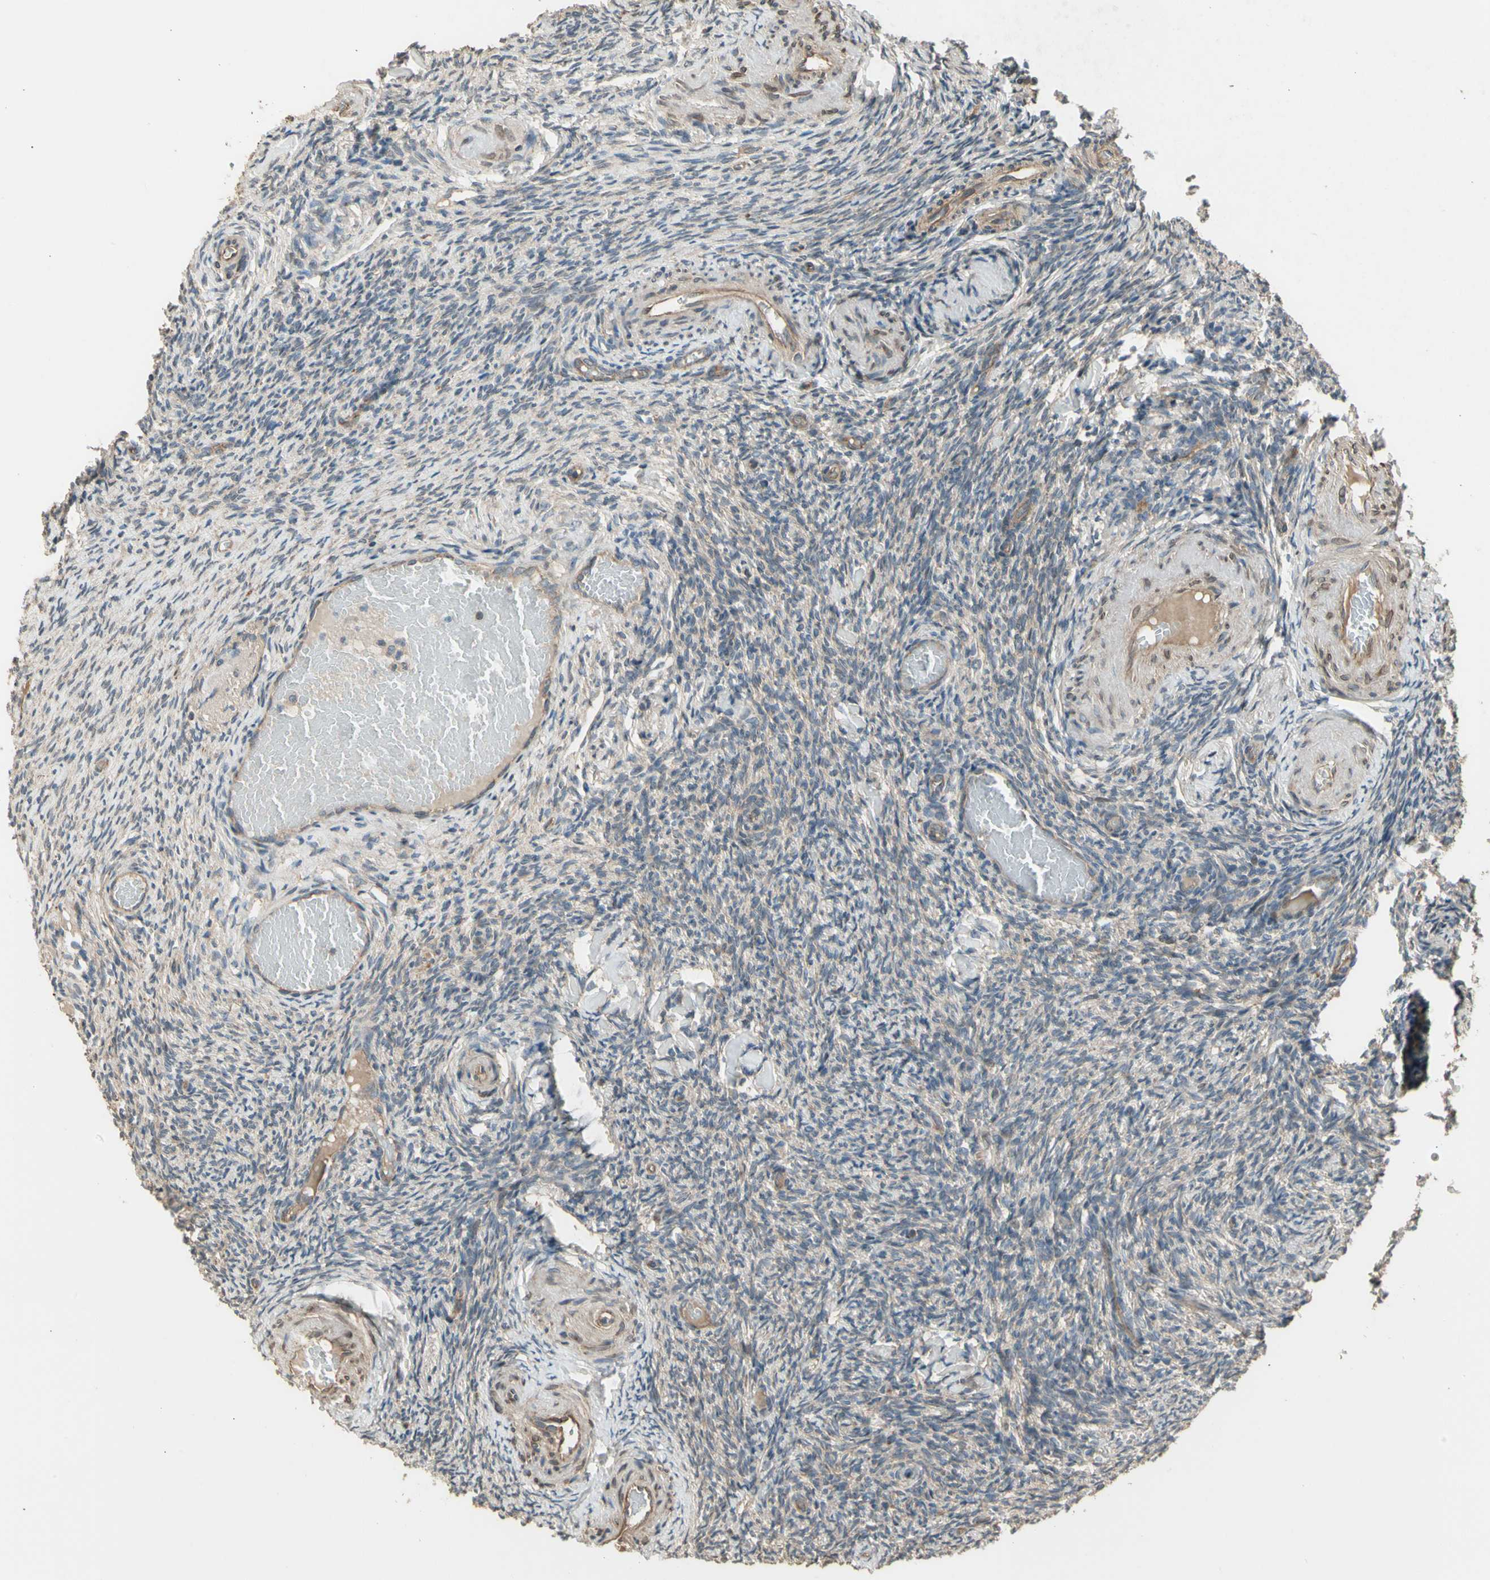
{"staining": {"intensity": "weak", "quantity": ">75%", "location": "cytoplasmic/membranous"}, "tissue": "ovary", "cell_type": "Follicle cells", "image_type": "normal", "snomed": [{"axis": "morphology", "description": "Normal tissue, NOS"}, {"axis": "topography", "description": "Ovary"}], "caption": "IHC (DAB) staining of unremarkable human ovary exhibits weak cytoplasmic/membranous protein staining in about >75% of follicle cells.", "gene": "EFNB2", "patient": {"sex": "female", "age": 60}}